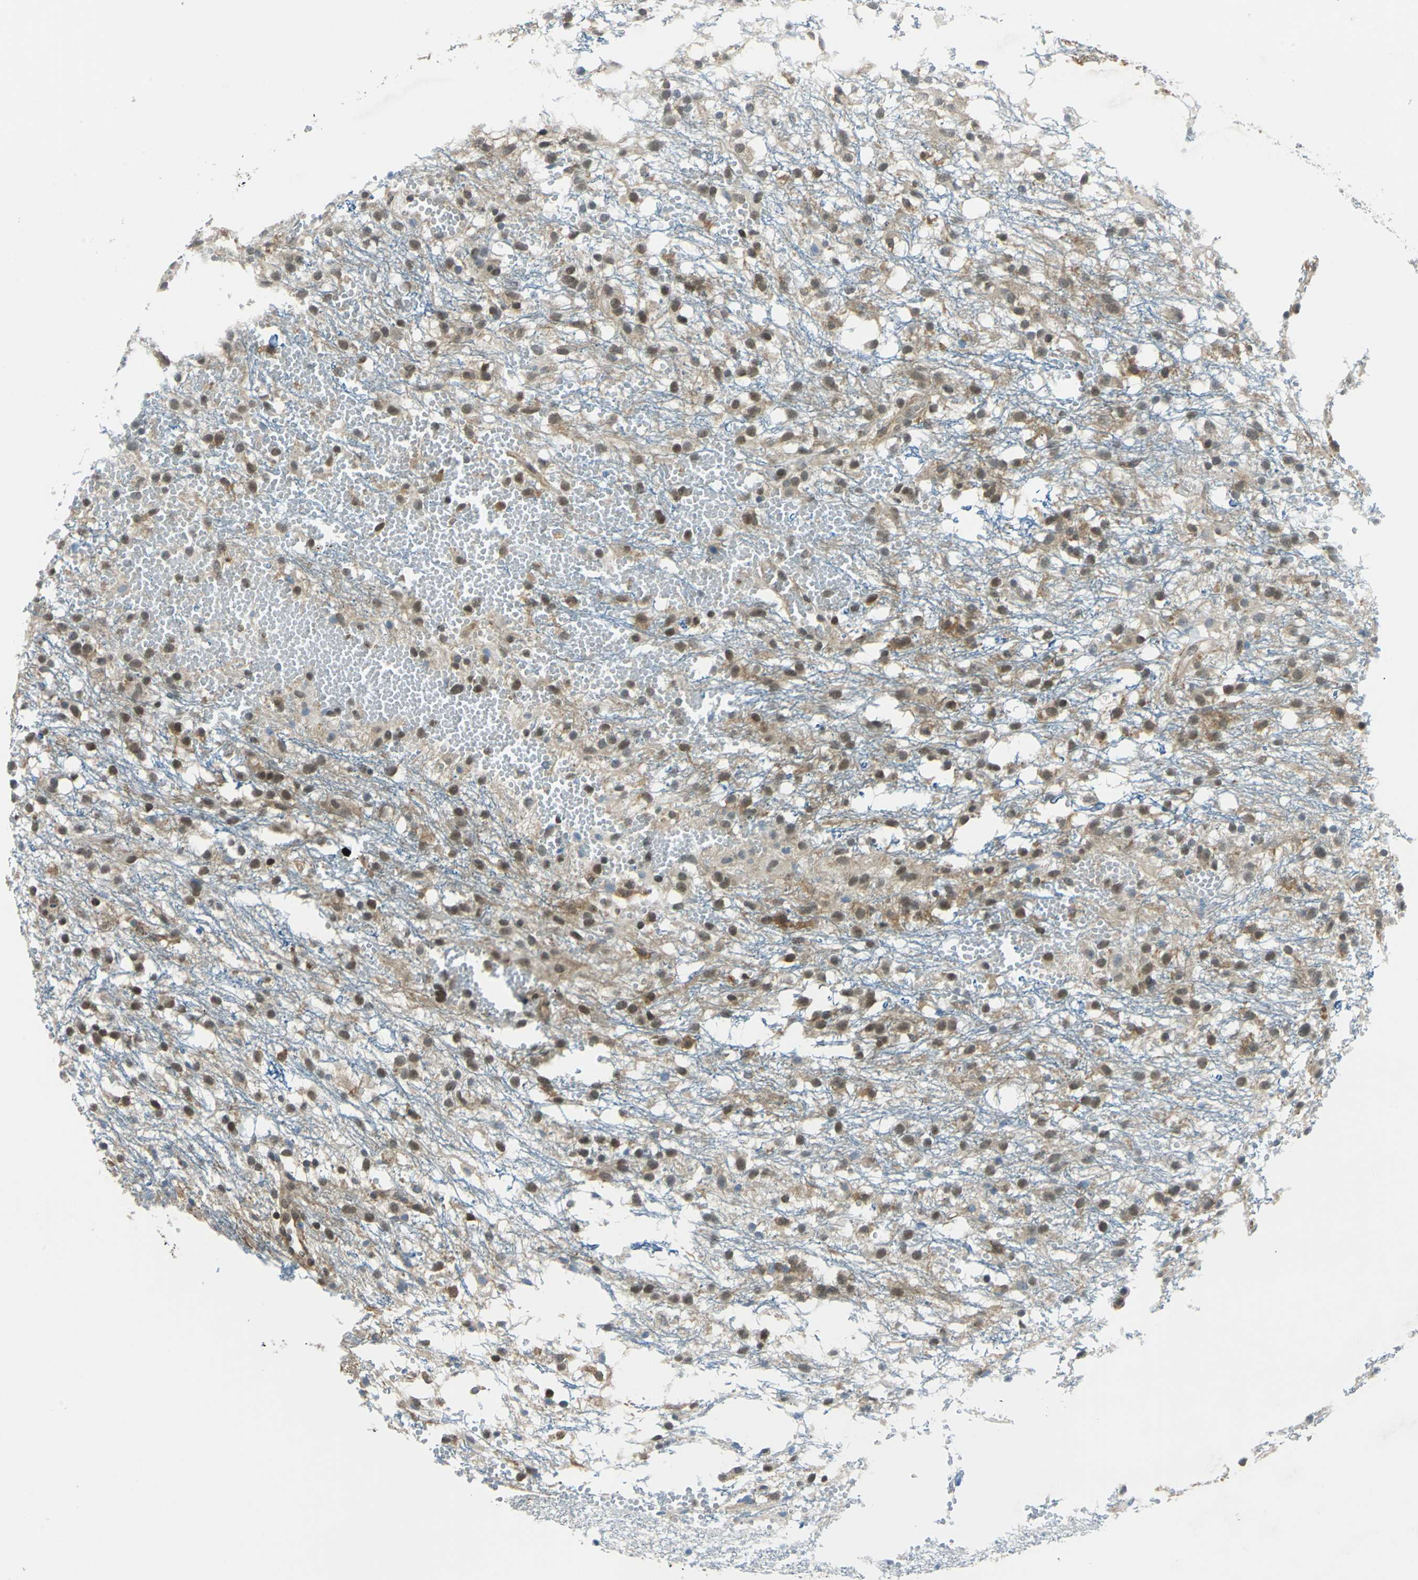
{"staining": {"intensity": "moderate", "quantity": ">75%", "location": "cytoplasmic/membranous,nuclear"}, "tissue": "glioma", "cell_type": "Tumor cells", "image_type": "cancer", "snomed": [{"axis": "morphology", "description": "Glioma, malignant, High grade"}, {"axis": "topography", "description": "Brain"}], "caption": "High-magnification brightfield microscopy of malignant glioma (high-grade) stained with DAB (3,3'-diaminobenzidine) (brown) and counterstained with hematoxylin (blue). tumor cells exhibit moderate cytoplasmic/membranous and nuclear positivity is seen in about>75% of cells.", "gene": "ARPC3", "patient": {"sex": "female", "age": 59}}